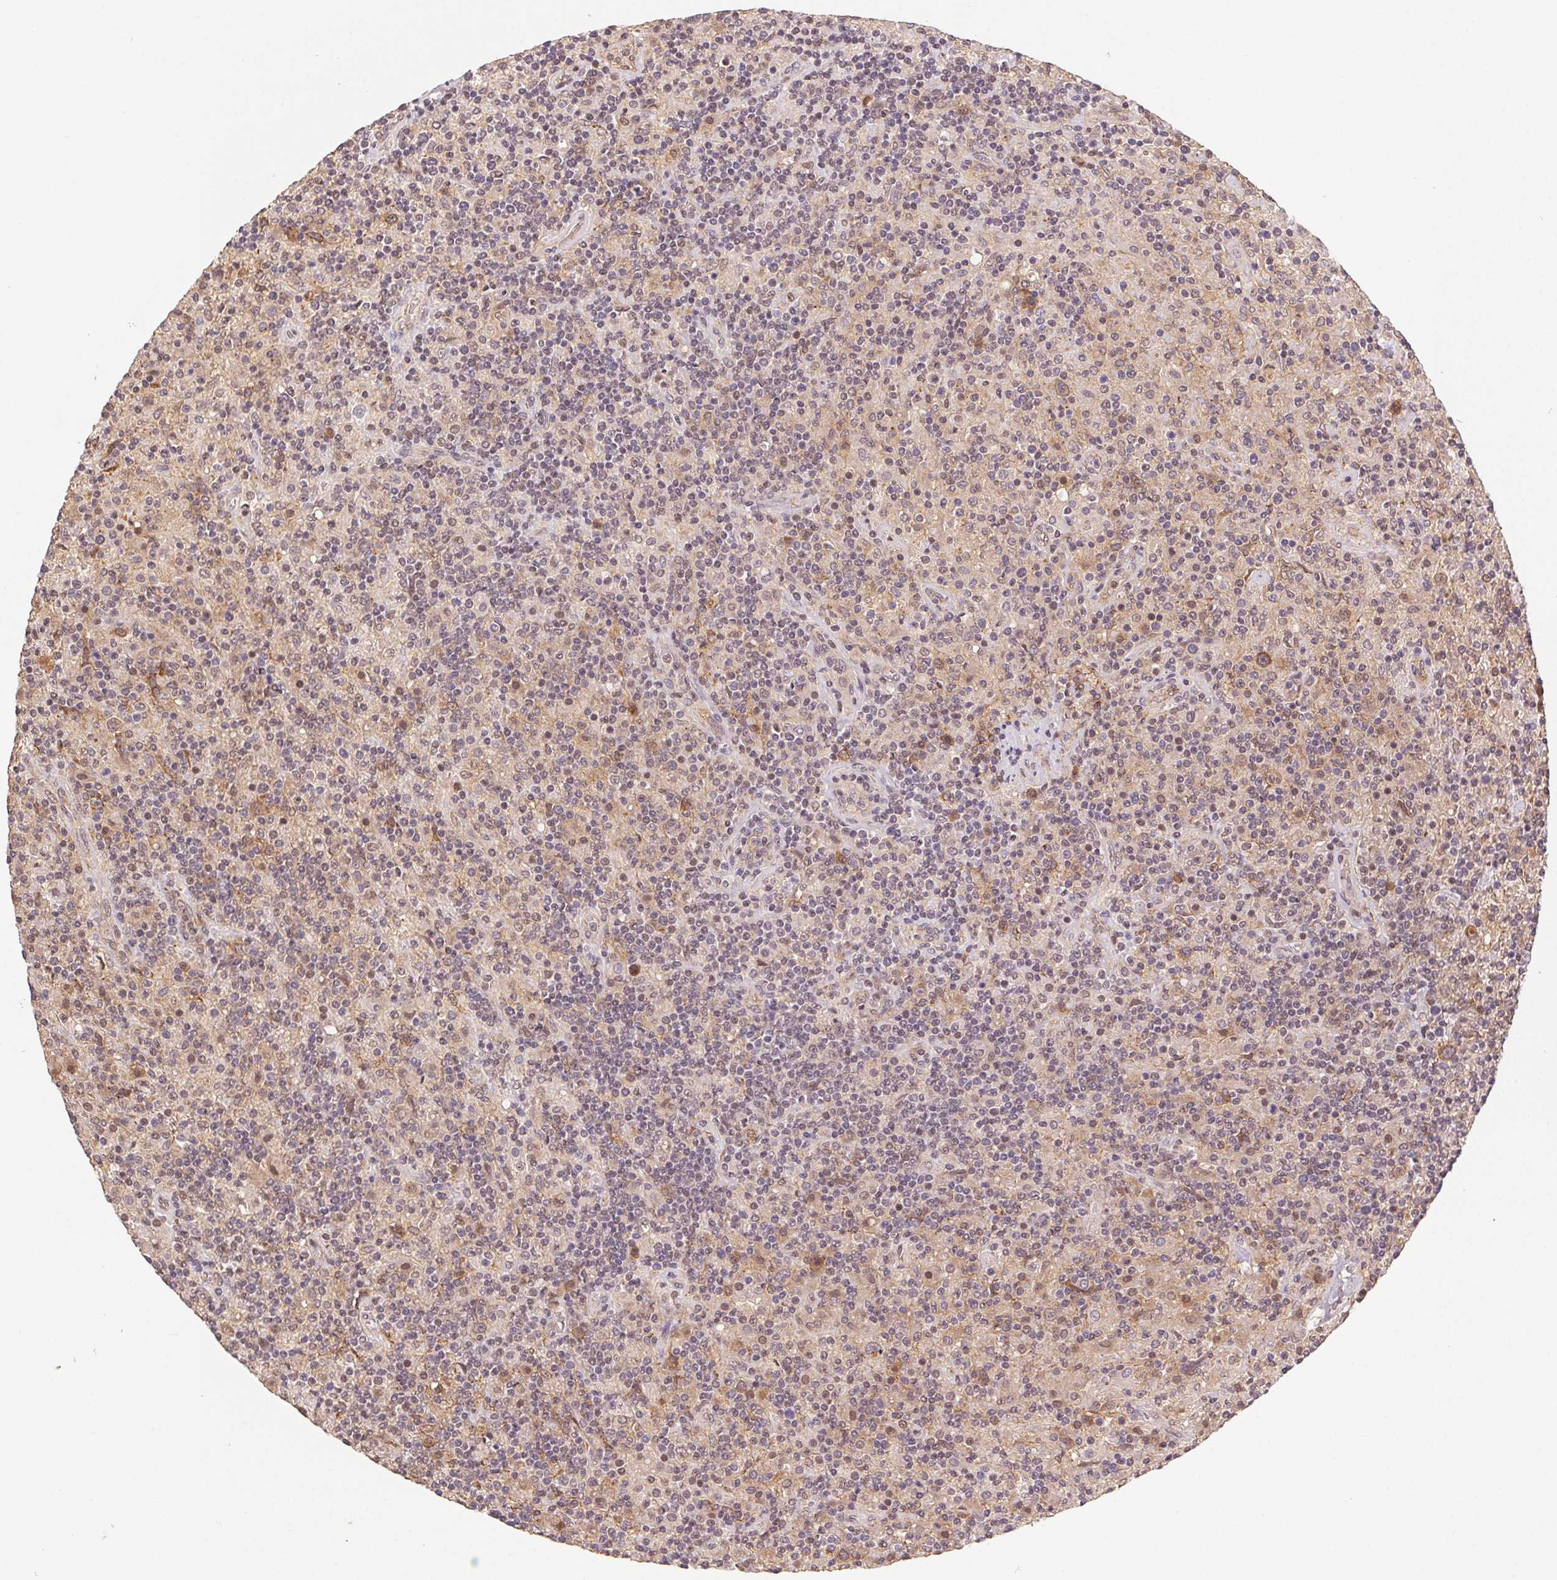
{"staining": {"intensity": "moderate", "quantity": "25%-75%", "location": "cytoplasmic/membranous"}, "tissue": "lymphoma", "cell_type": "Tumor cells", "image_type": "cancer", "snomed": [{"axis": "morphology", "description": "Hodgkin's disease, NOS"}, {"axis": "topography", "description": "Lymph node"}], "caption": "The immunohistochemical stain highlights moderate cytoplasmic/membranous staining in tumor cells of Hodgkin's disease tissue.", "gene": "SLC52A2", "patient": {"sex": "male", "age": 70}}